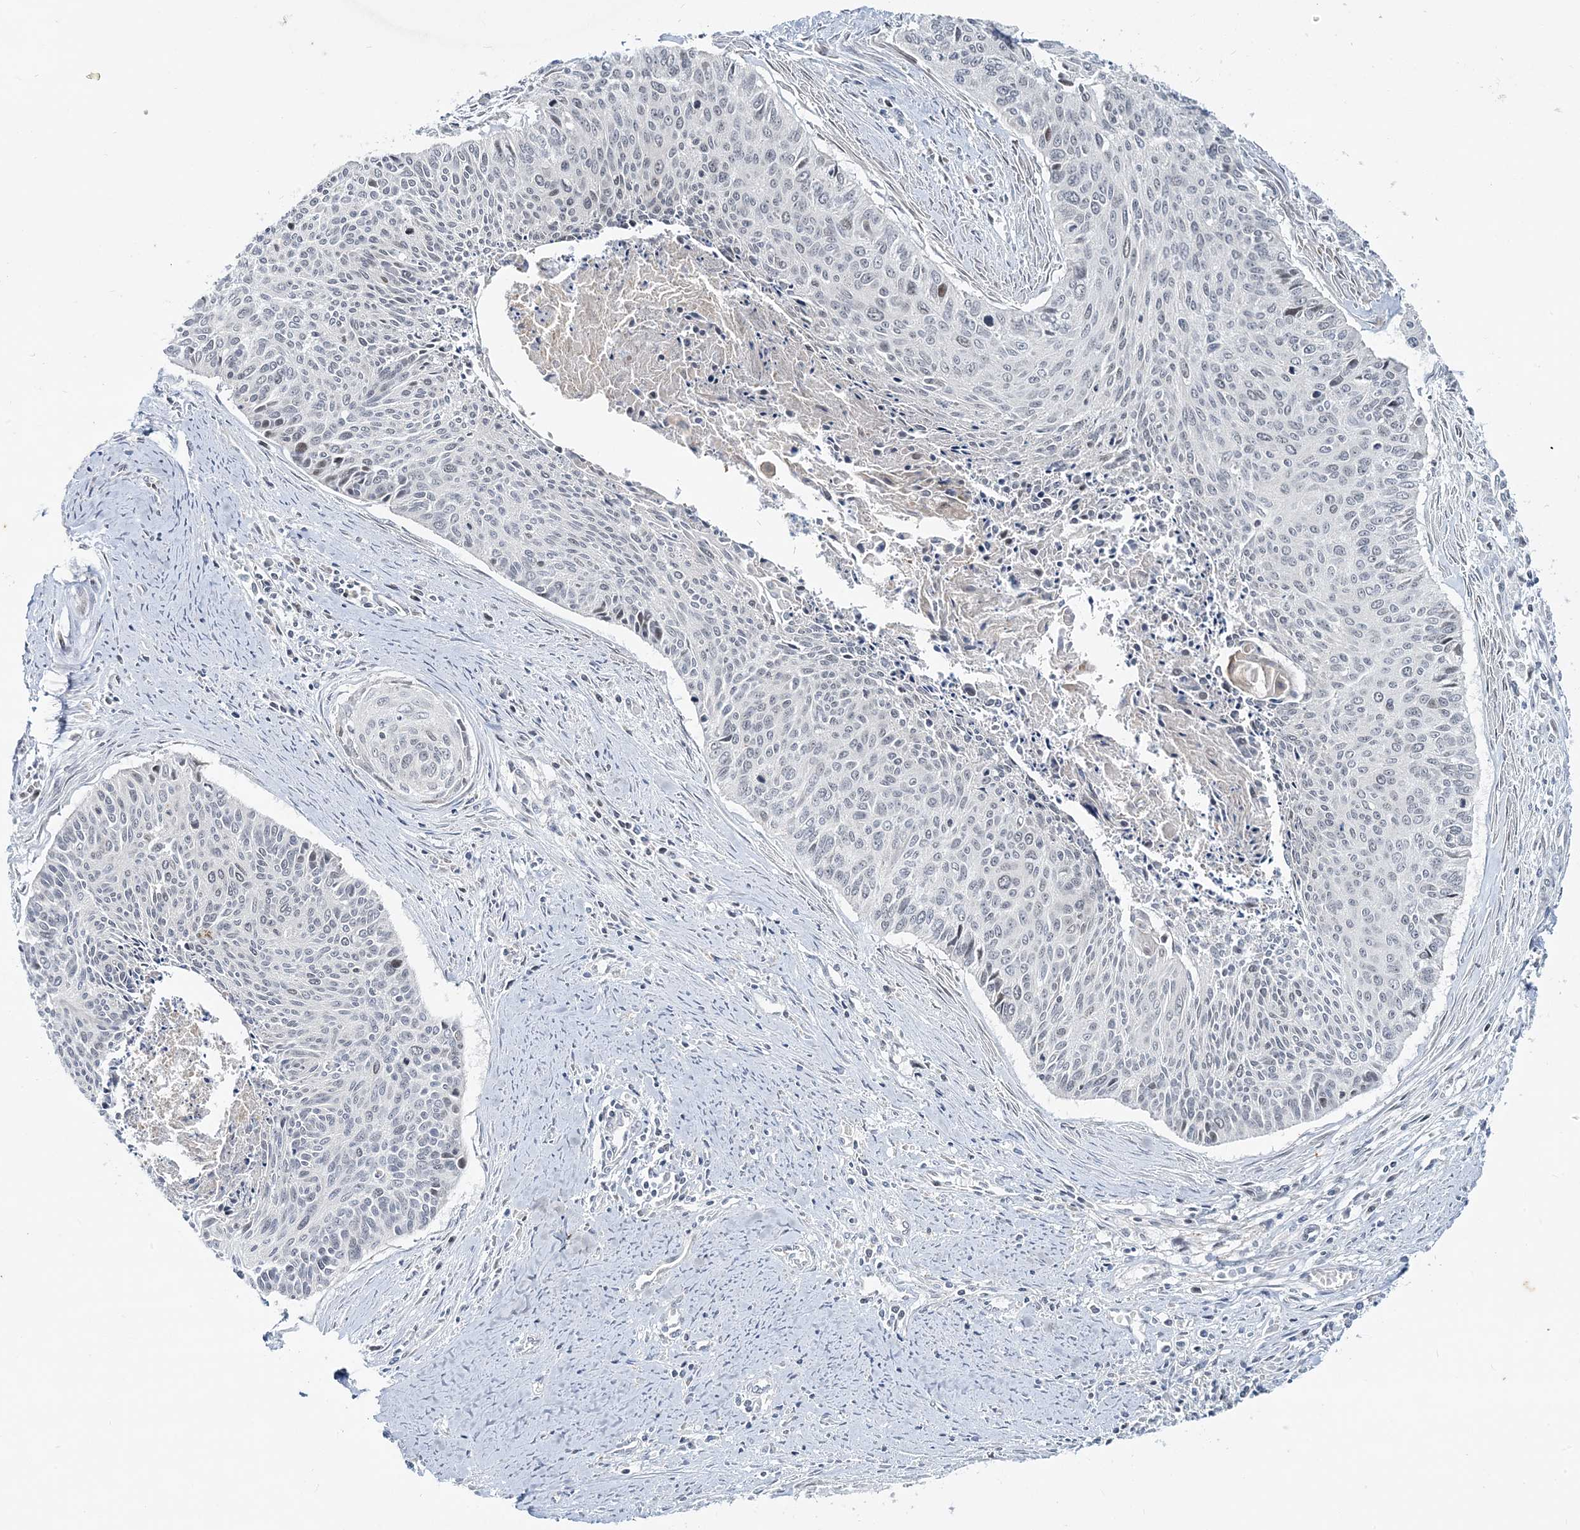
{"staining": {"intensity": "negative", "quantity": "none", "location": "none"}, "tissue": "cervical cancer", "cell_type": "Tumor cells", "image_type": "cancer", "snomed": [{"axis": "morphology", "description": "Squamous cell carcinoma, NOS"}, {"axis": "topography", "description": "Cervix"}], "caption": "A high-resolution micrograph shows IHC staining of cervical squamous cell carcinoma, which exhibits no significant expression in tumor cells. (Brightfield microscopy of DAB (3,3'-diaminobenzidine) immunohistochemistry (IHC) at high magnification).", "gene": "LEXM", "patient": {"sex": "female", "age": 55}}